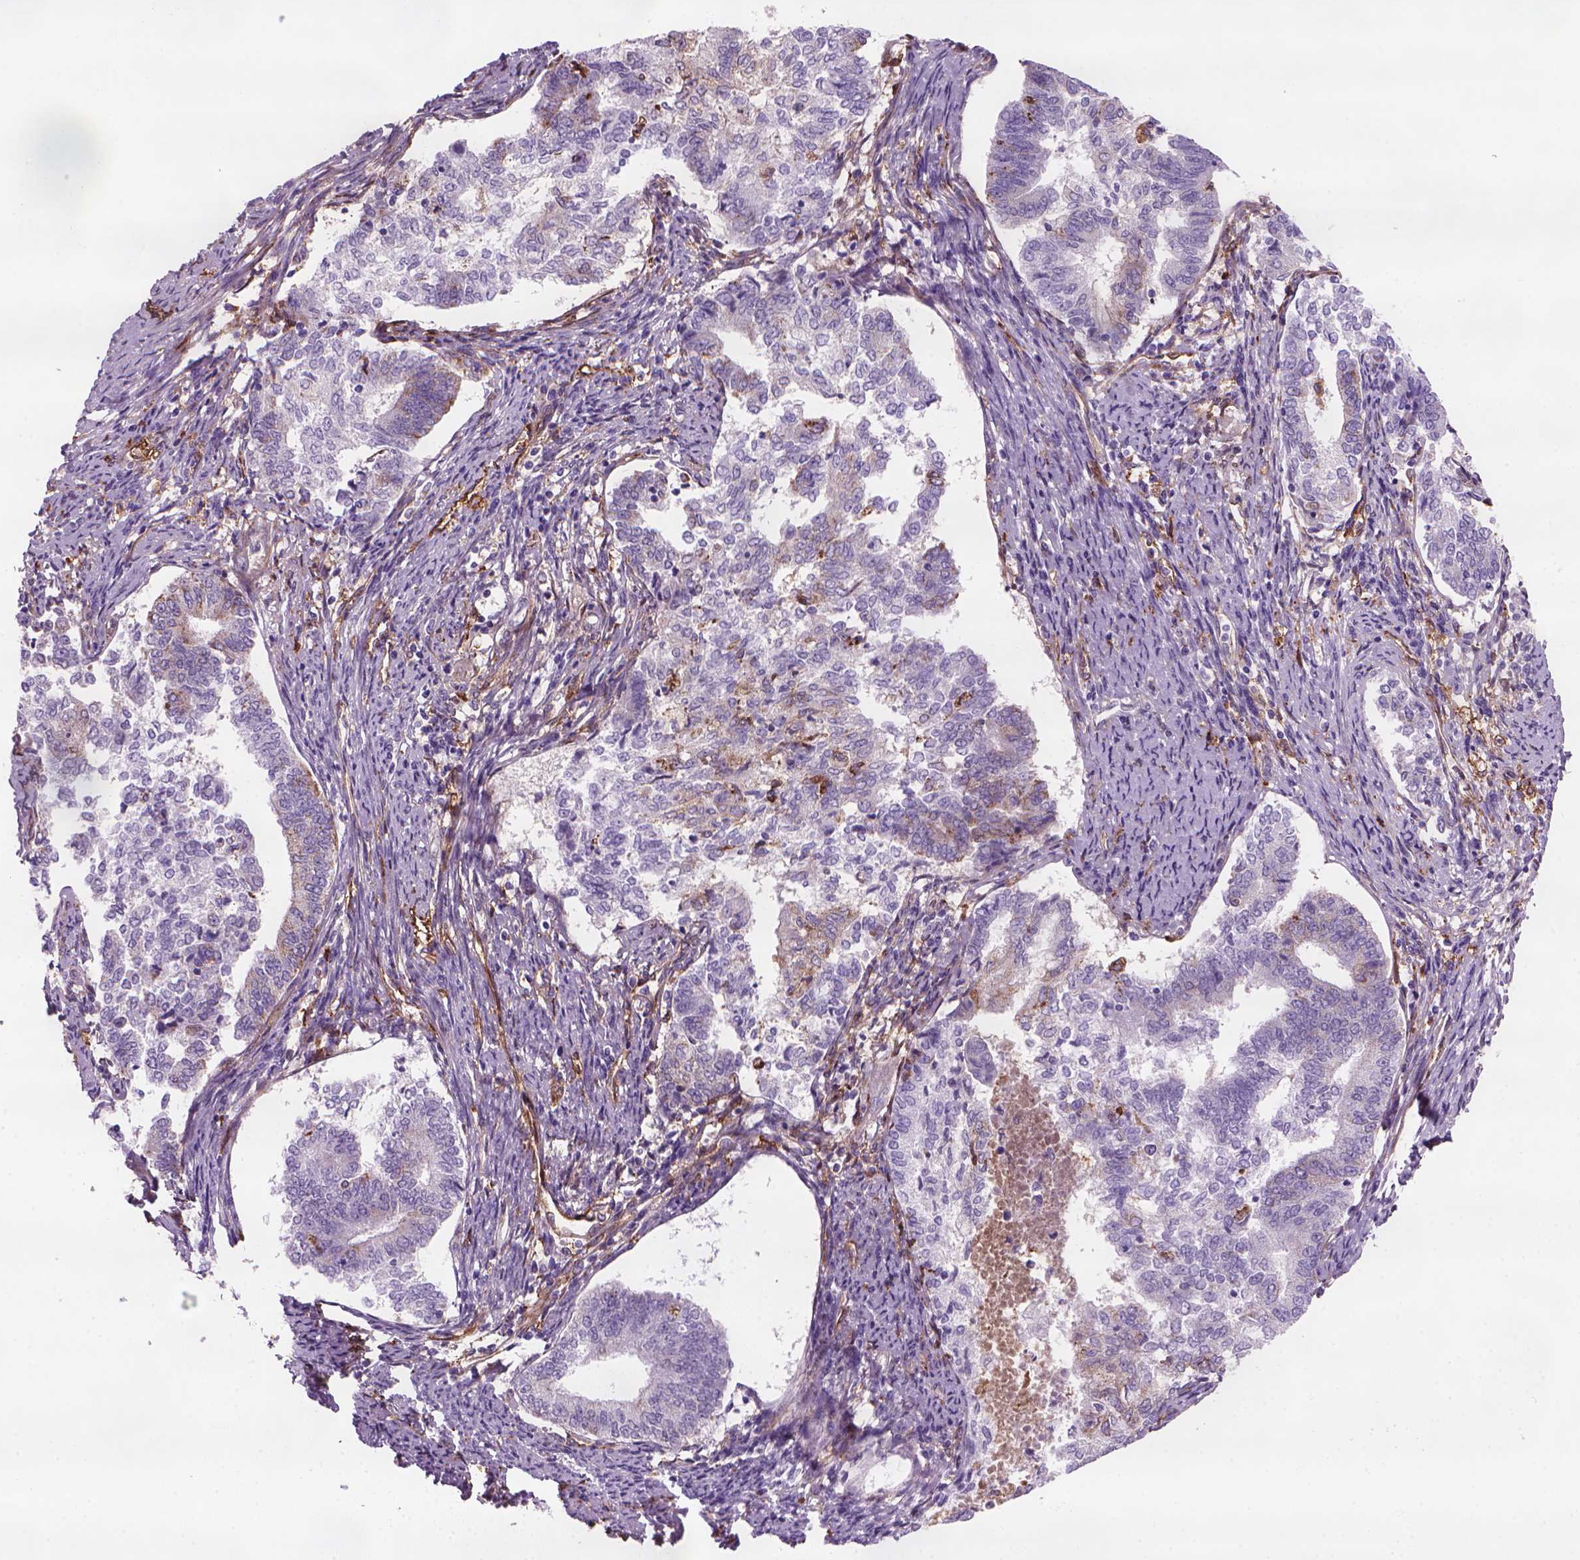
{"staining": {"intensity": "negative", "quantity": "none", "location": "none"}, "tissue": "endometrial cancer", "cell_type": "Tumor cells", "image_type": "cancer", "snomed": [{"axis": "morphology", "description": "Adenocarcinoma, NOS"}, {"axis": "topography", "description": "Endometrium"}], "caption": "Immunohistochemical staining of adenocarcinoma (endometrial) demonstrates no significant expression in tumor cells.", "gene": "MARCKS", "patient": {"sex": "female", "age": 65}}